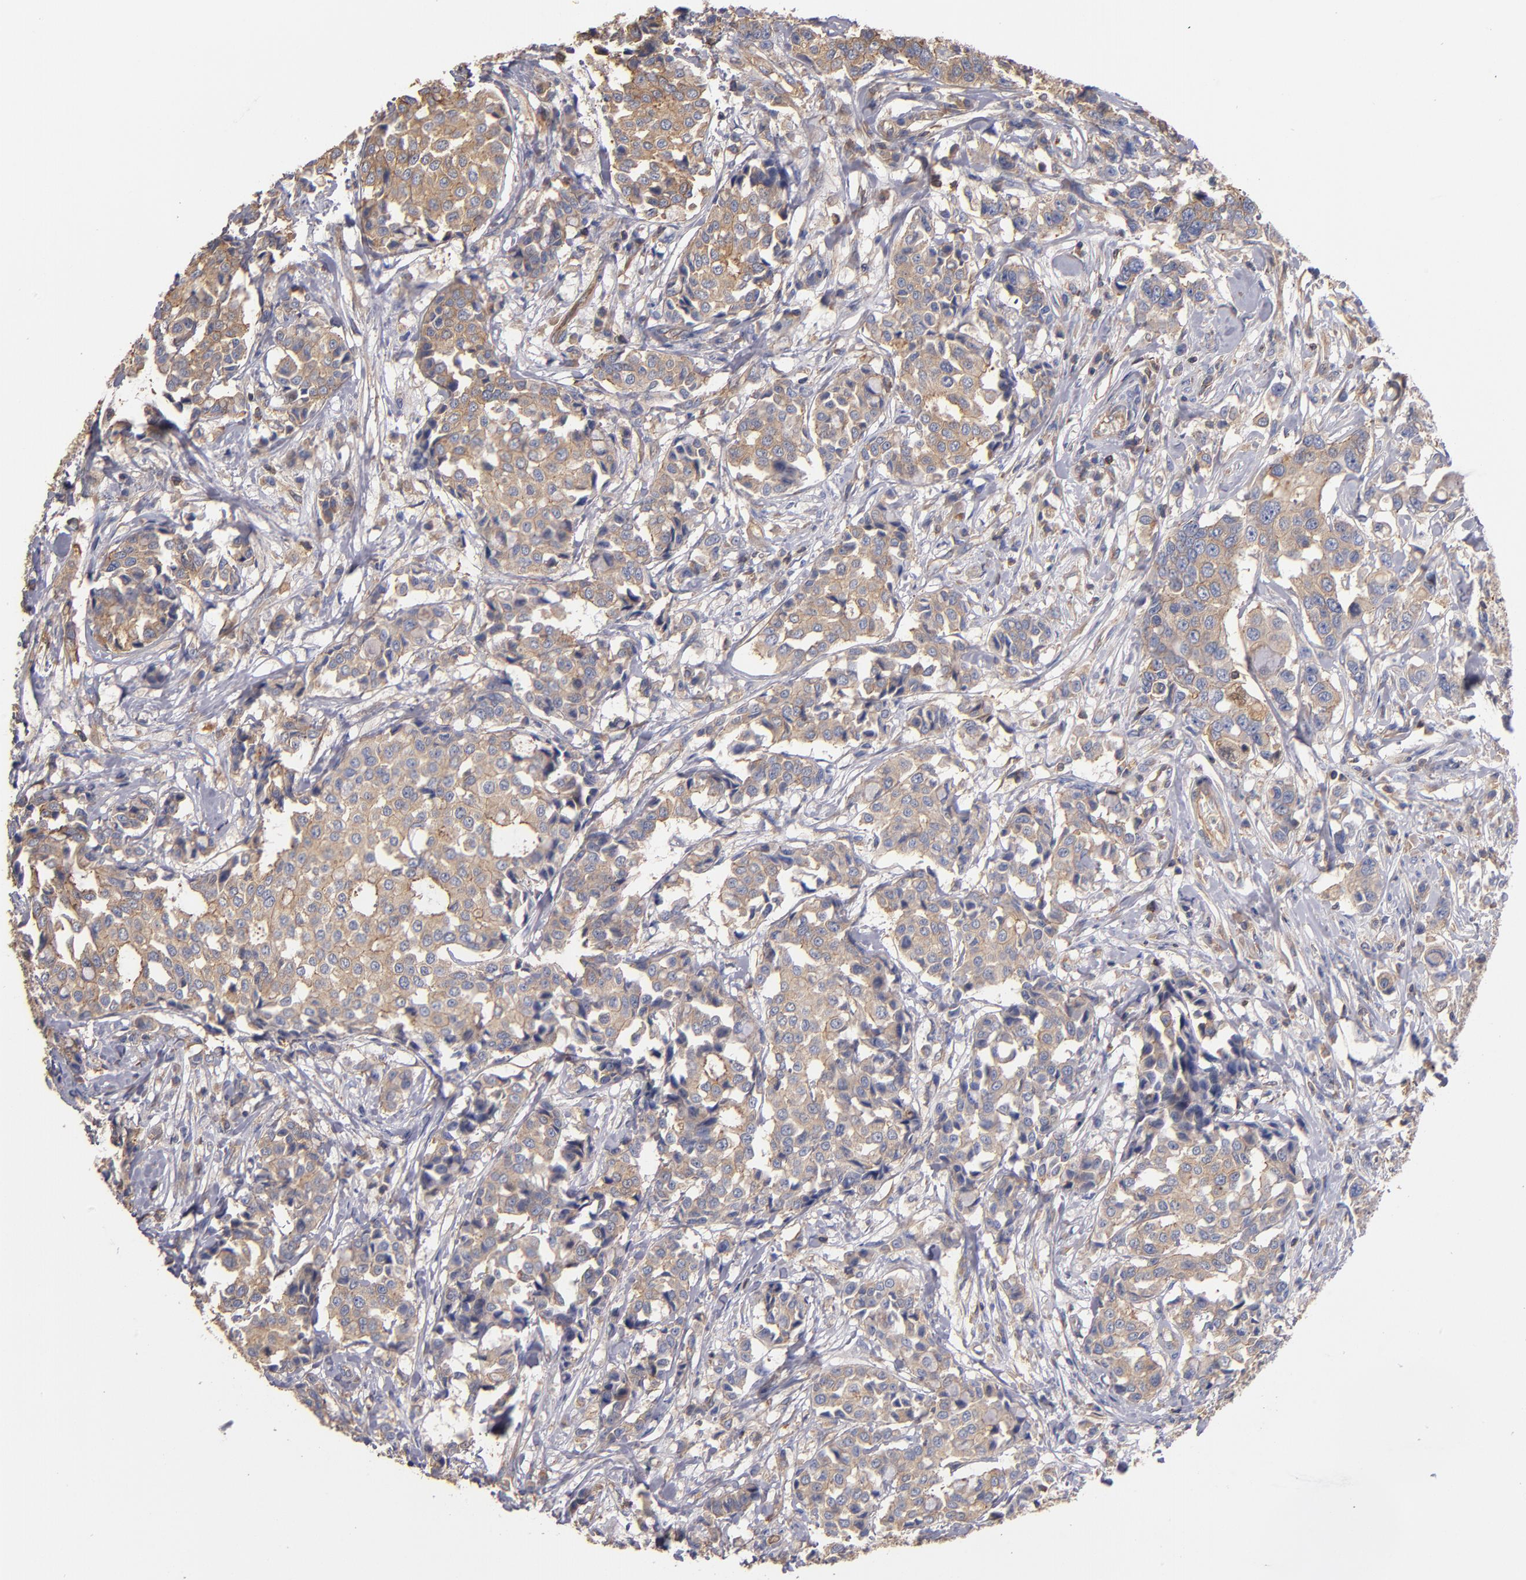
{"staining": {"intensity": "weak", "quantity": ">75%", "location": "cytoplasmic/membranous"}, "tissue": "breast cancer", "cell_type": "Tumor cells", "image_type": "cancer", "snomed": [{"axis": "morphology", "description": "Duct carcinoma"}, {"axis": "topography", "description": "Breast"}], "caption": "Breast cancer stained with immunohistochemistry (IHC) shows weak cytoplasmic/membranous staining in approximately >75% of tumor cells.", "gene": "ESYT2", "patient": {"sex": "female", "age": 27}}